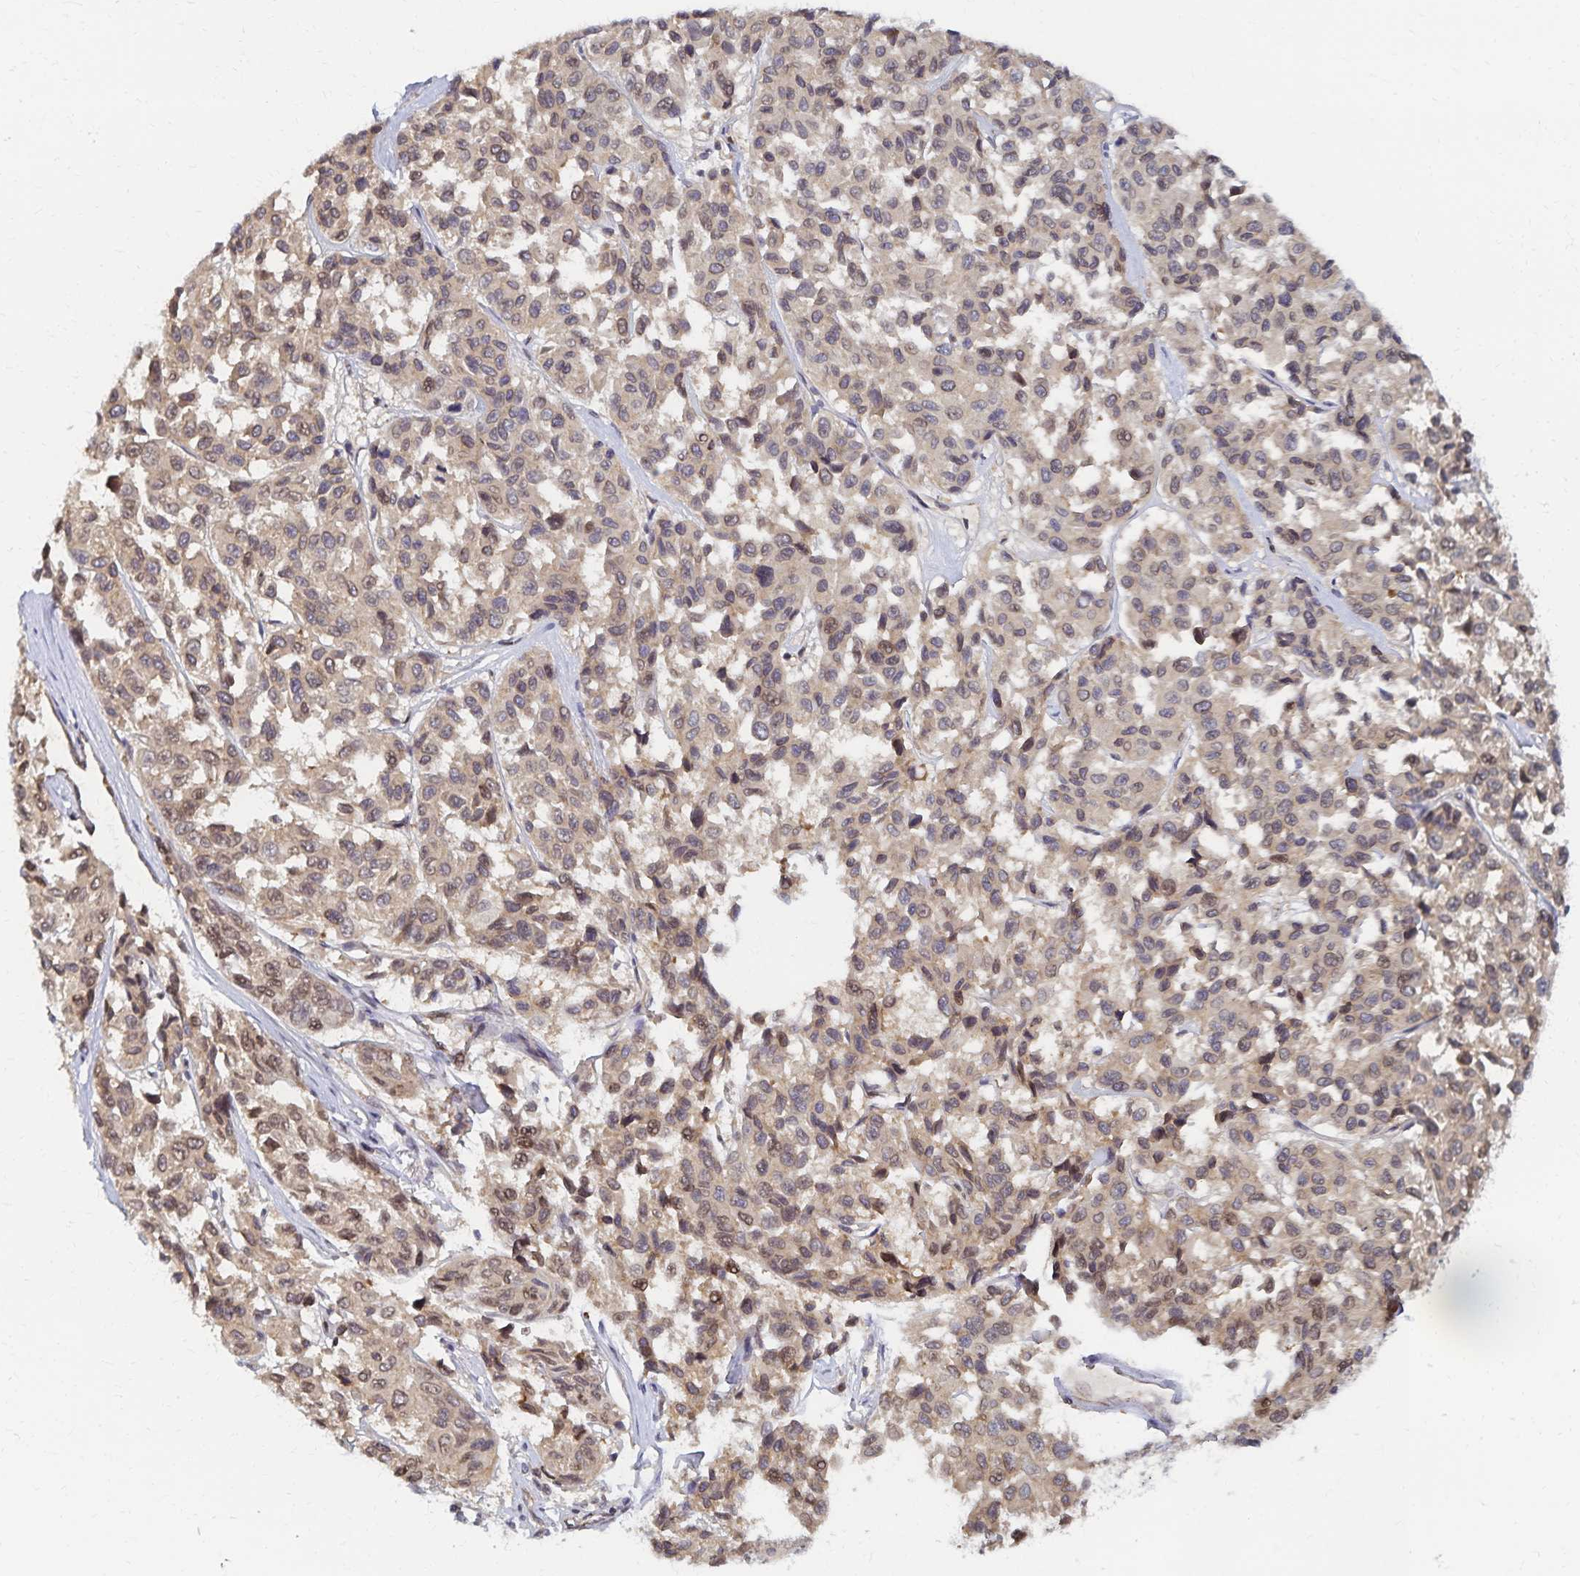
{"staining": {"intensity": "weak", "quantity": ">75%", "location": "cytoplasmic/membranous,nuclear"}, "tissue": "melanoma", "cell_type": "Tumor cells", "image_type": "cancer", "snomed": [{"axis": "morphology", "description": "Malignant melanoma, NOS"}, {"axis": "topography", "description": "Skin"}], "caption": "Weak cytoplasmic/membranous and nuclear protein expression is identified in about >75% of tumor cells in melanoma.", "gene": "RAB9B", "patient": {"sex": "female", "age": 66}}